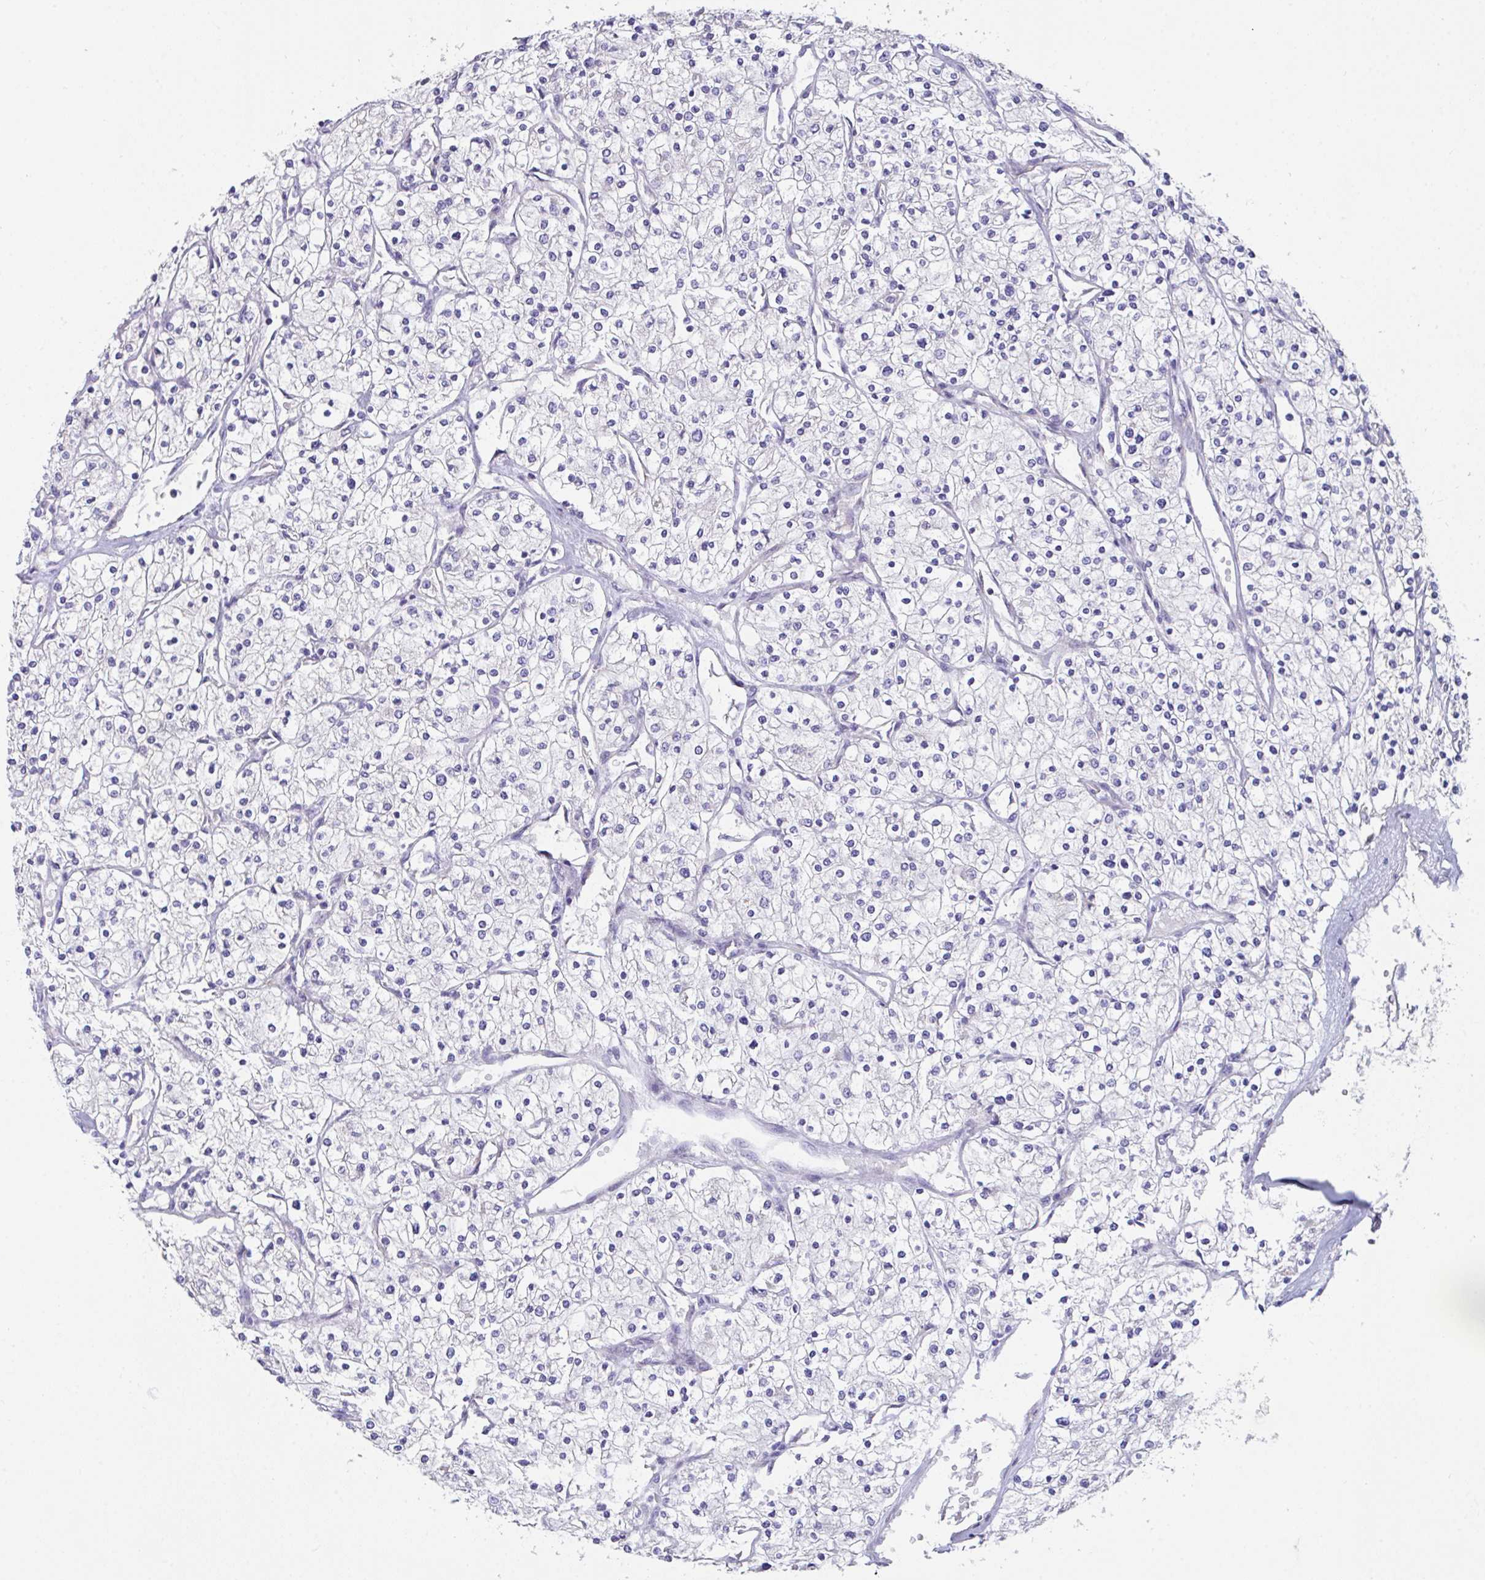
{"staining": {"intensity": "negative", "quantity": "none", "location": "none"}, "tissue": "renal cancer", "cell_type": "Tumor cells", "image_type": "cancer", "snomed": [{"axis": "morphology", "description": "Adenocarcinoma, NOS"}, {"axis": "topography", "description": "Kidney"}], "caption": "Adenocarcinoma (renal) was stained to show a protein in brown. There is no significant expression in tumor cells.", "gene": "MIA3", "patient": {"sex": "male", "age": 80}}